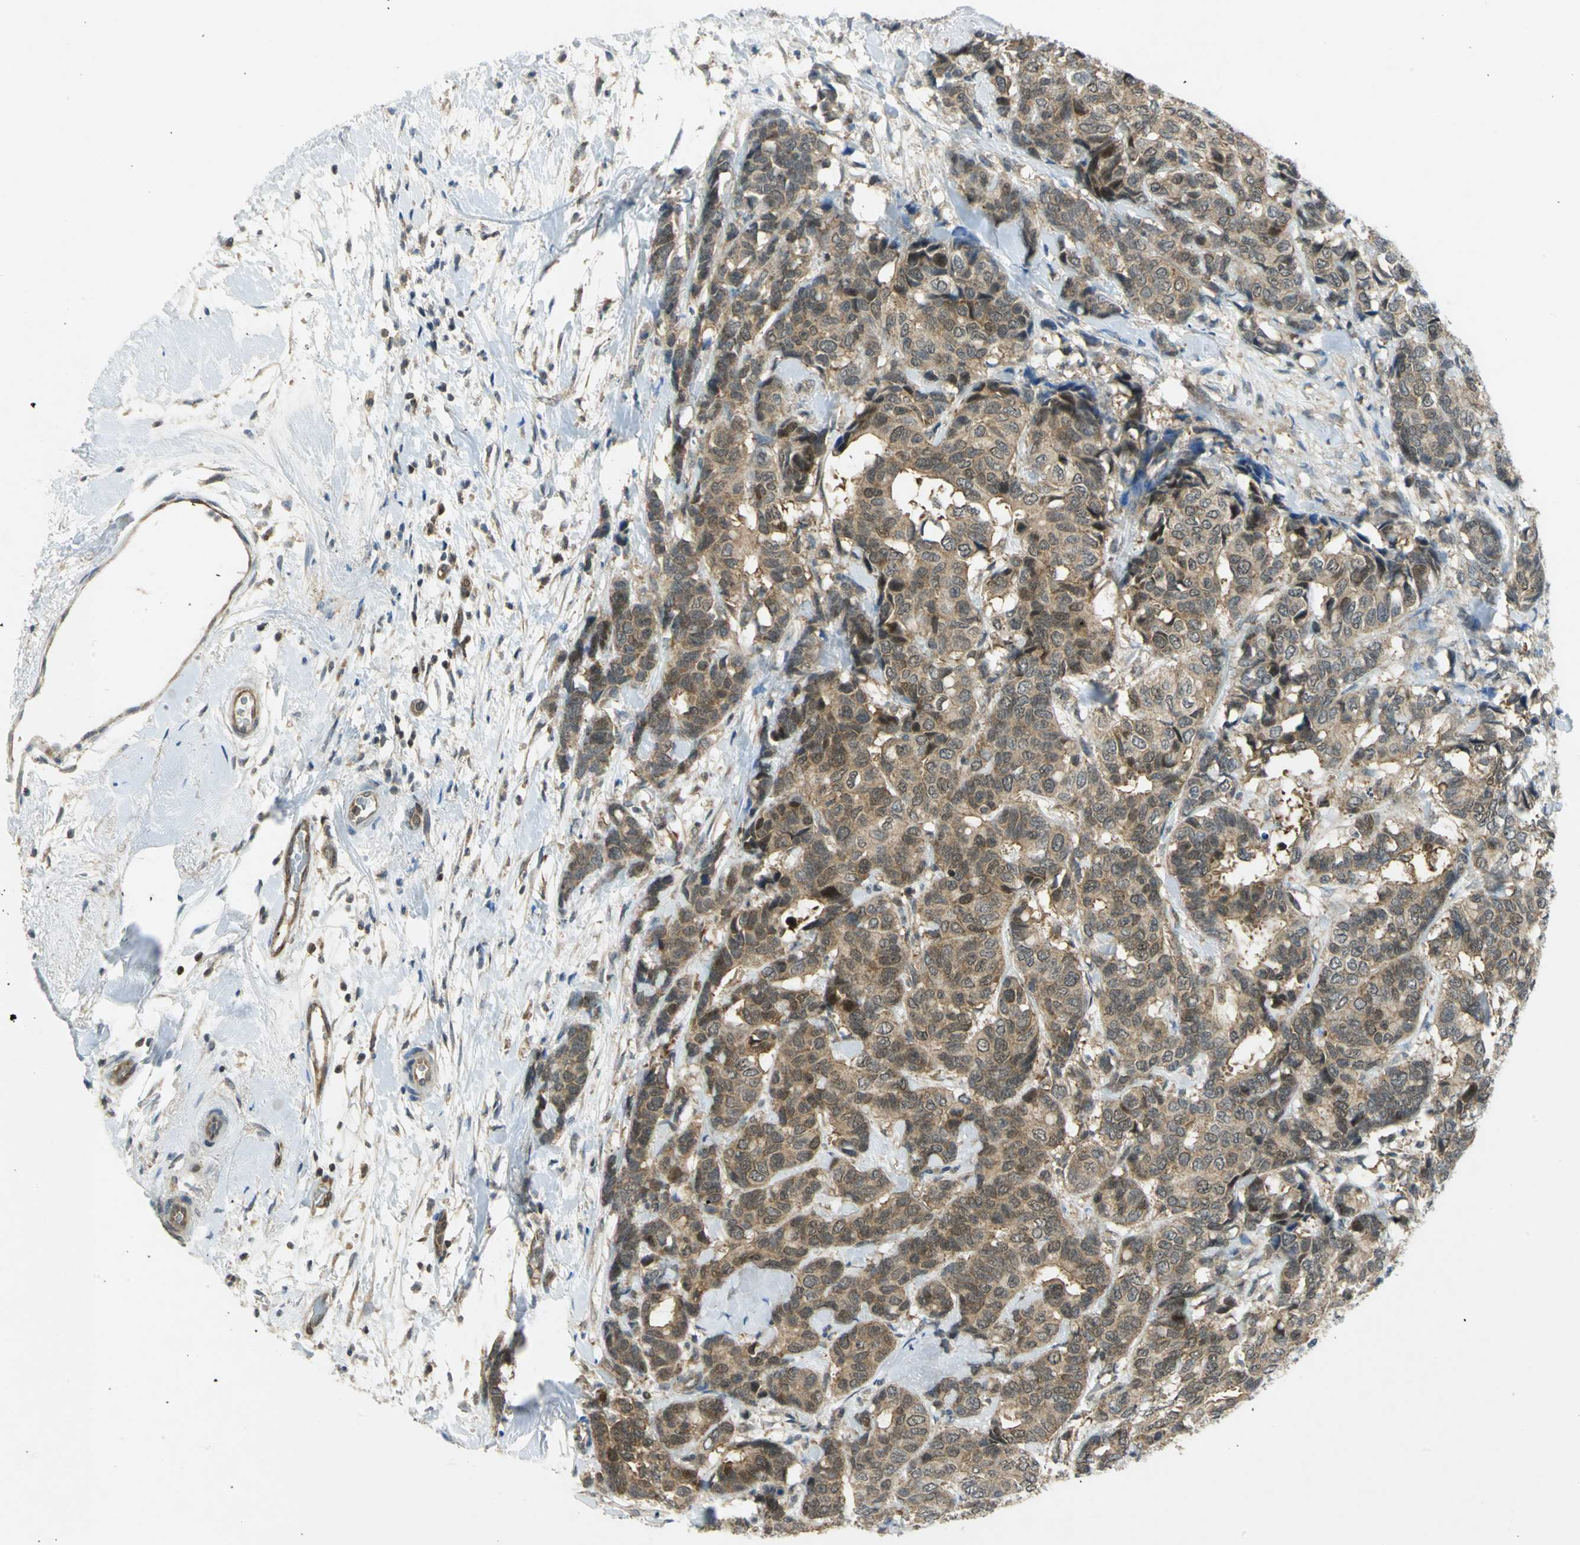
{"staining": {"intensity": "moderate", "quantity": ">75%", "location": "cytoplasmic/membranous"}, "tissue": "breast cancer", "cell_type": "Tumor cells", "image_type": "cancer", "snomed": [{"axis": "morphology", "description": "Duct carcinoma"}, {"axis": "topography", "description": "Breast"}], "caption": "Protein staining of infiltrating ductal carcinoma (breast) tissue reveals moderate cytoplasmic/membranous expression in approximately >75% of tumor cells.", "gene": "PPIA", "patient": {"sex": "female", "age": 87}}